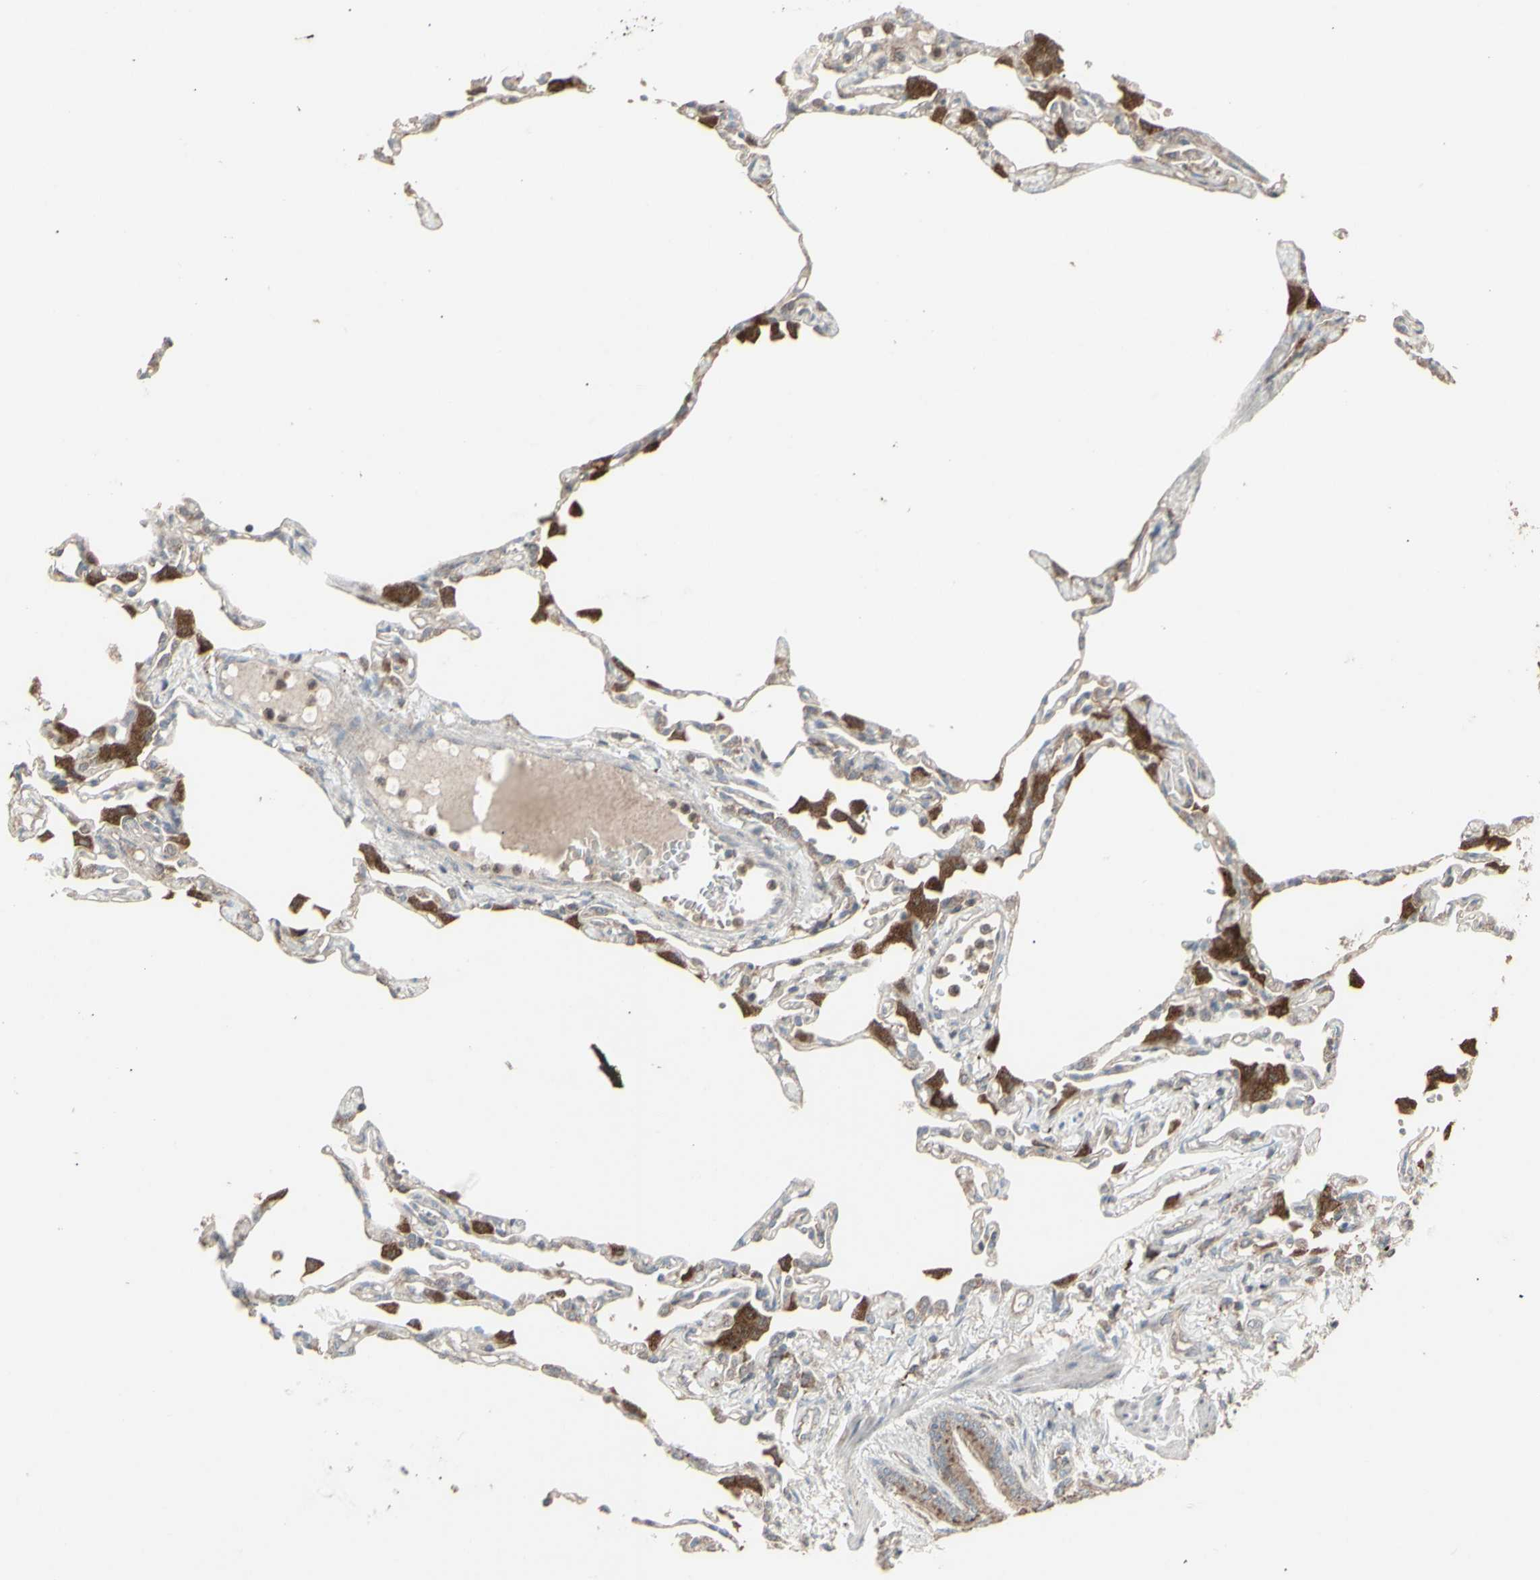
{"staining": {"intensity": "weak", "quantity": ">75%", "location": "cytoplasmic/membranous"}, "tissue": "lung", "cell_type": "Alveolar cells", "image_type": "normal", "snomed": [{"axis": "morphology", "description": "Normal tissue, NOS"}, {"axis": "topography", "description": "Lung"}], "caption": "Benign lung shows weak cytoplasmic/membranous expression in about >75% of alveolar cells.", "gene": "RNASEL", "patient": {"sex": "female", "age": 49}}